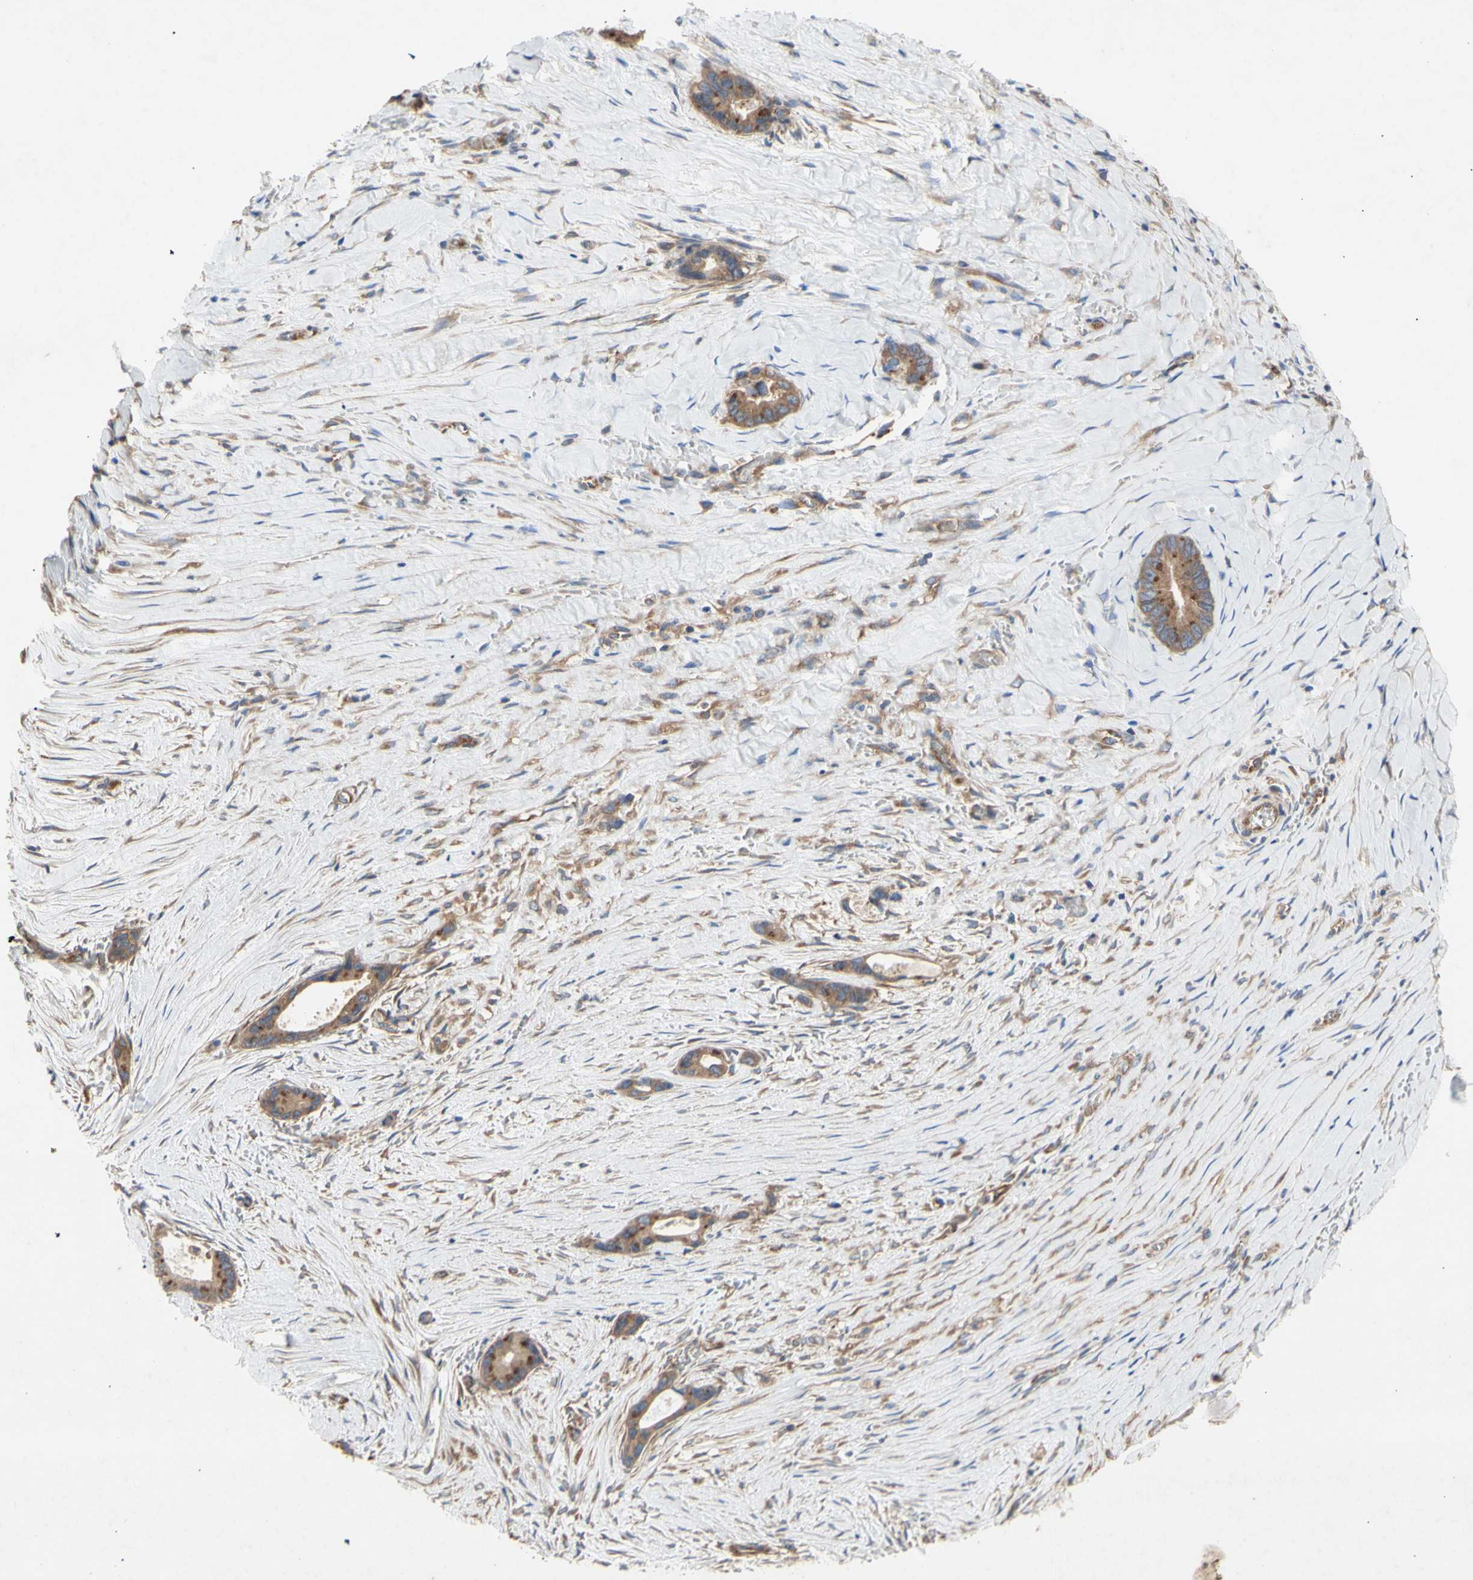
{"staining": {"intensity": "moderate", "quantity": ">75%", "location": "cytoplasmic/membranous"}, "tissue": "liver cancer", "cell_type": "Tumor cells", "image_type": "cancer", "snomed": [{"axis": "morphology", "description": "Cholangiocarcinoma"}, {"axis": "topography", "description": "Liver"}], "caption": "The image reveals staining of cholangiocarcinoma (liver), revealing moderate cytoplasmic/membranous protein expression (brown color) within tumor cells. (DAB = brown stain, brightfield microscopy at high magnification).", "gene": "KLC1", "patient": {"sex": "female", "age": 55}}